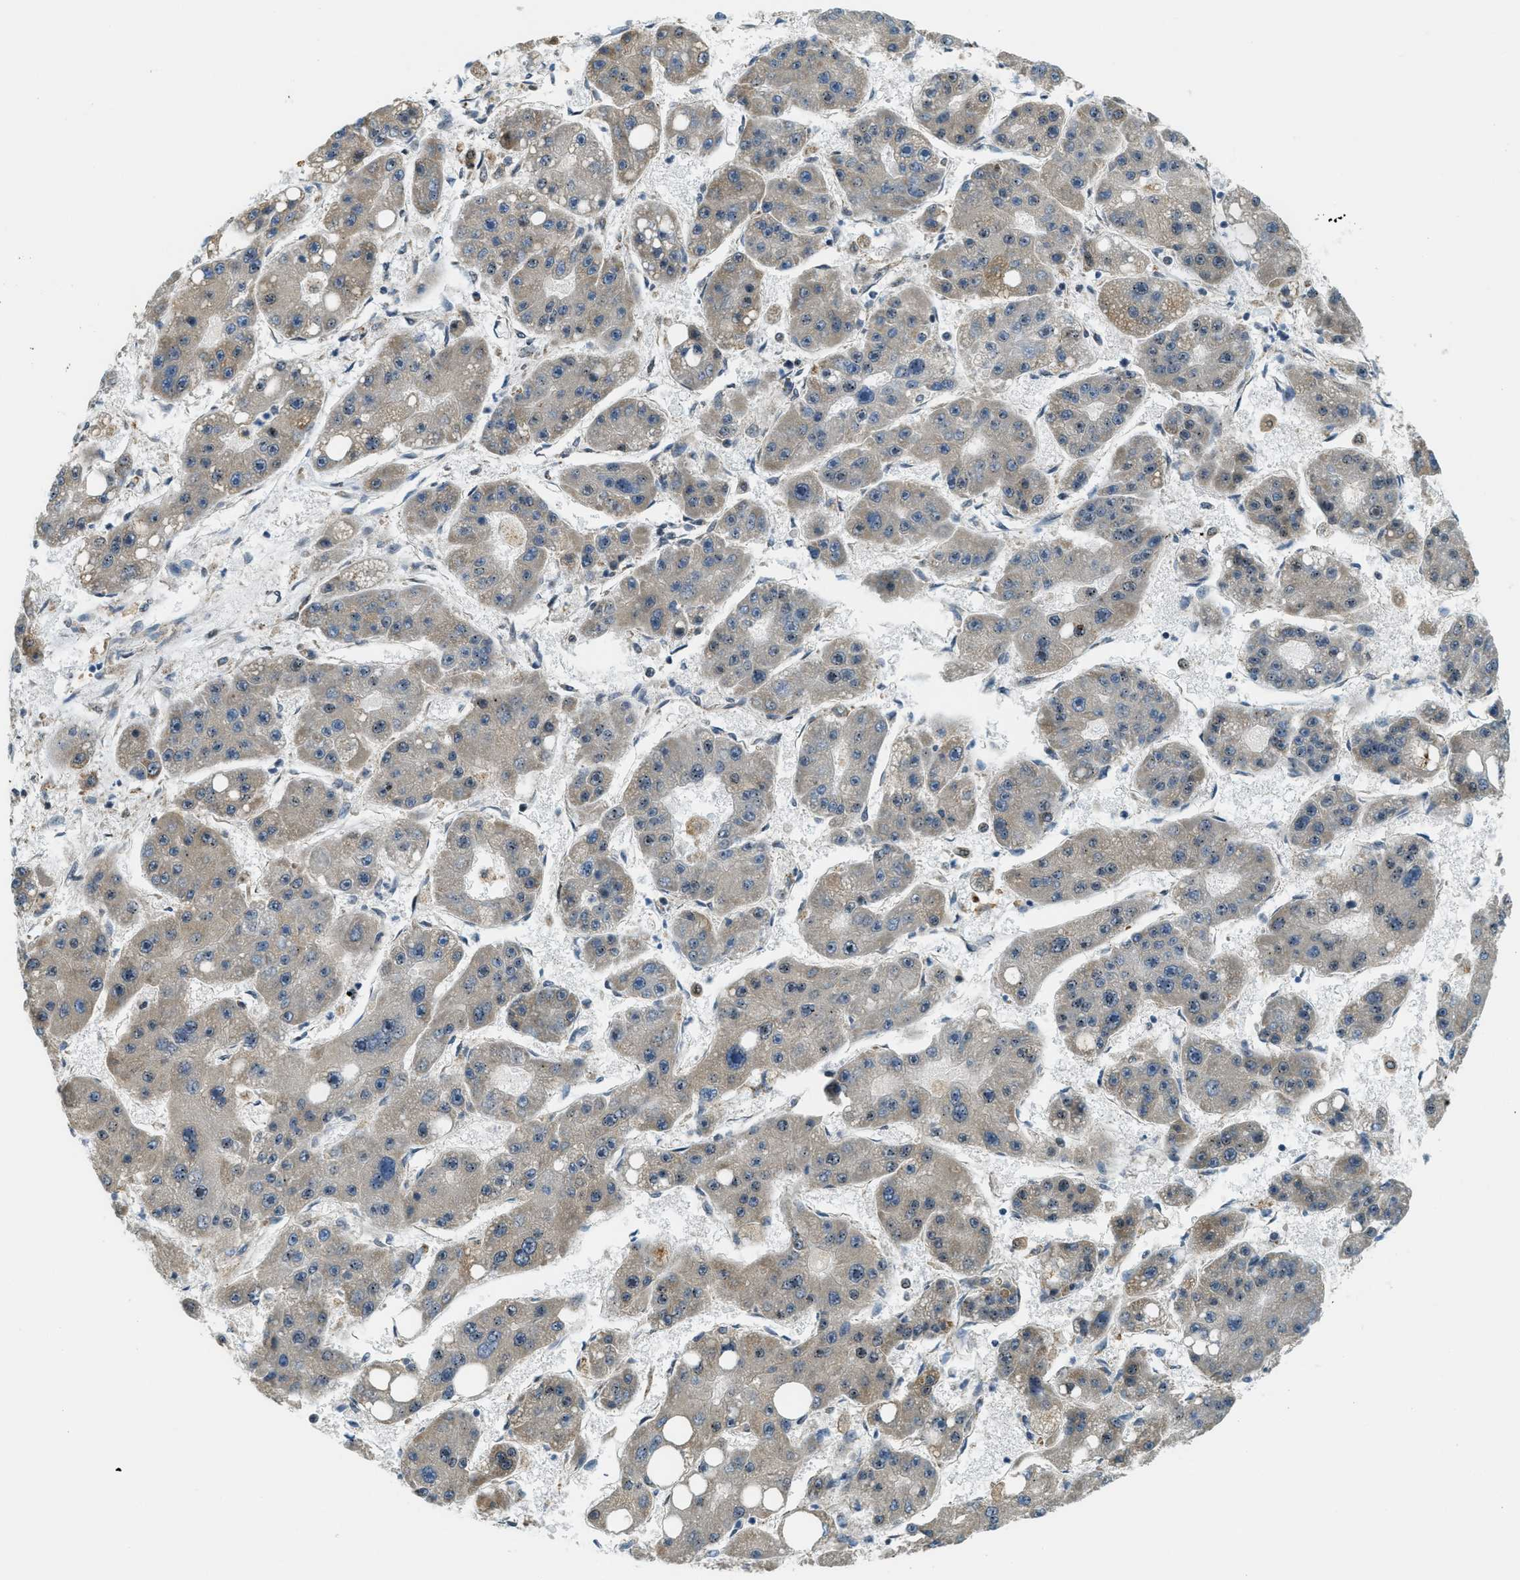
{"staining": {"intensity": "weak", "quantity": "25%-75%", "location": "cytoplasmic/membranous"}, "tissue": "liver cancer", "cell_type": "Tumor cells", "image_type": "cancer", "snomed": [{"axis": "morphology", "description": "Carcinoma, Hepatocellular, NOS"}, {"axis": "topography", "description": "Liver"}], "caption": "This is a micrograph of immunohistochemistry staining of hepatocellular carcinoma (liver), which shows weak staining in the cytoplasmic/membranous of tumor cells.", "gene": "SP100", "patient": {"sex": "female", "age": 61}}